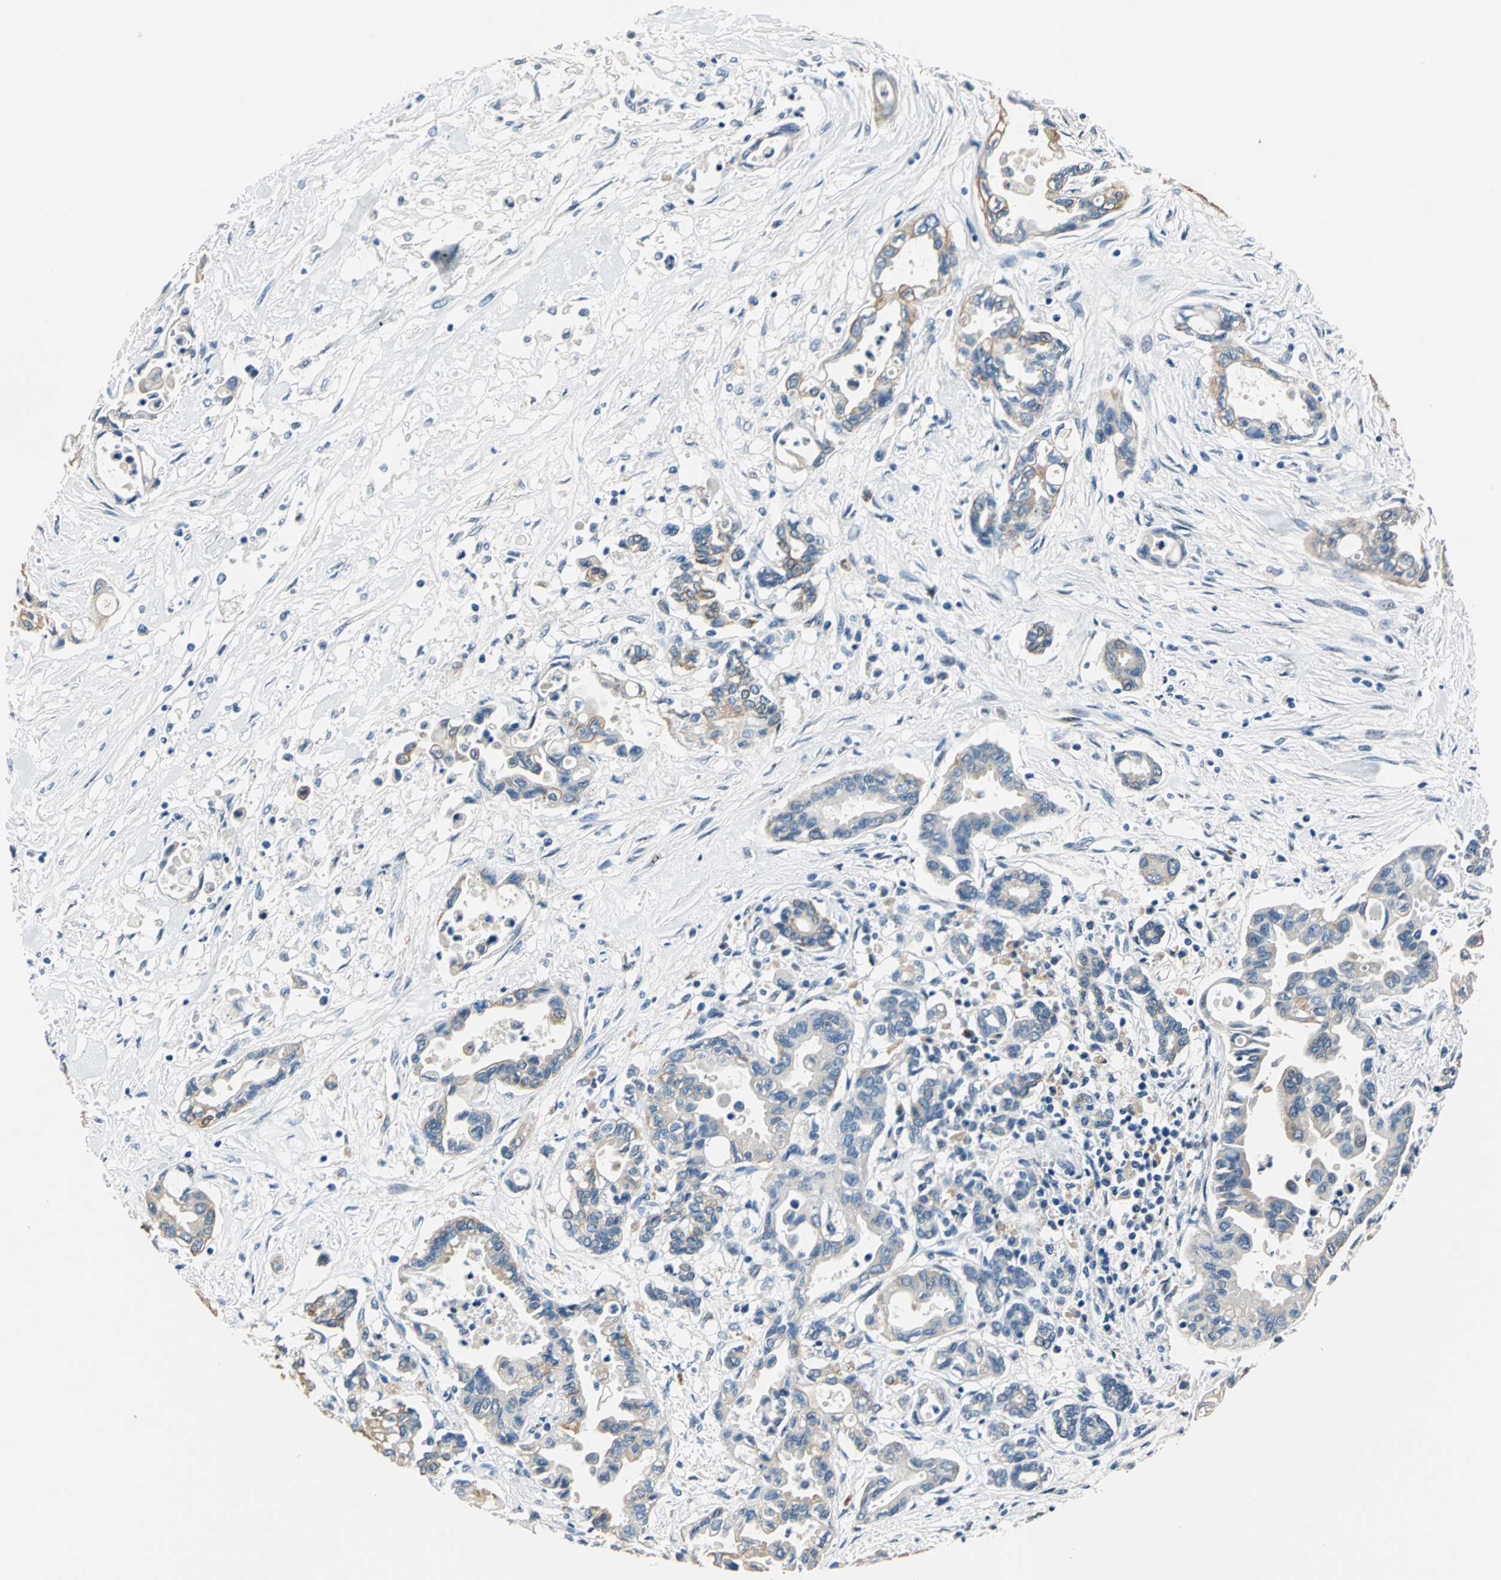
{"staining": {"intensity": "weak", "quantity": ">75%", "location": "cytoplasmic/membranous"}, "tissue": "pancreatic cancer", "cell_type": "Tumor cells", "image_type": "cancer", "snomed": [{"axis": "morphology", "description": "Adenocarcinoma, NOS"}, {"axis": "topography", "description": "Pancreas"}], "caption": "Immunohistochemical staining of human adenocarcinoma (pancreatic) reveals low levels of weak cytoplasmic/membranous protein positivity in approximately >75% of tumor cells. (DAB IHC with brightfield microscopy, high magnification).", "gene": "RASD2", "patient": {"sex": "female", "age": 57}}